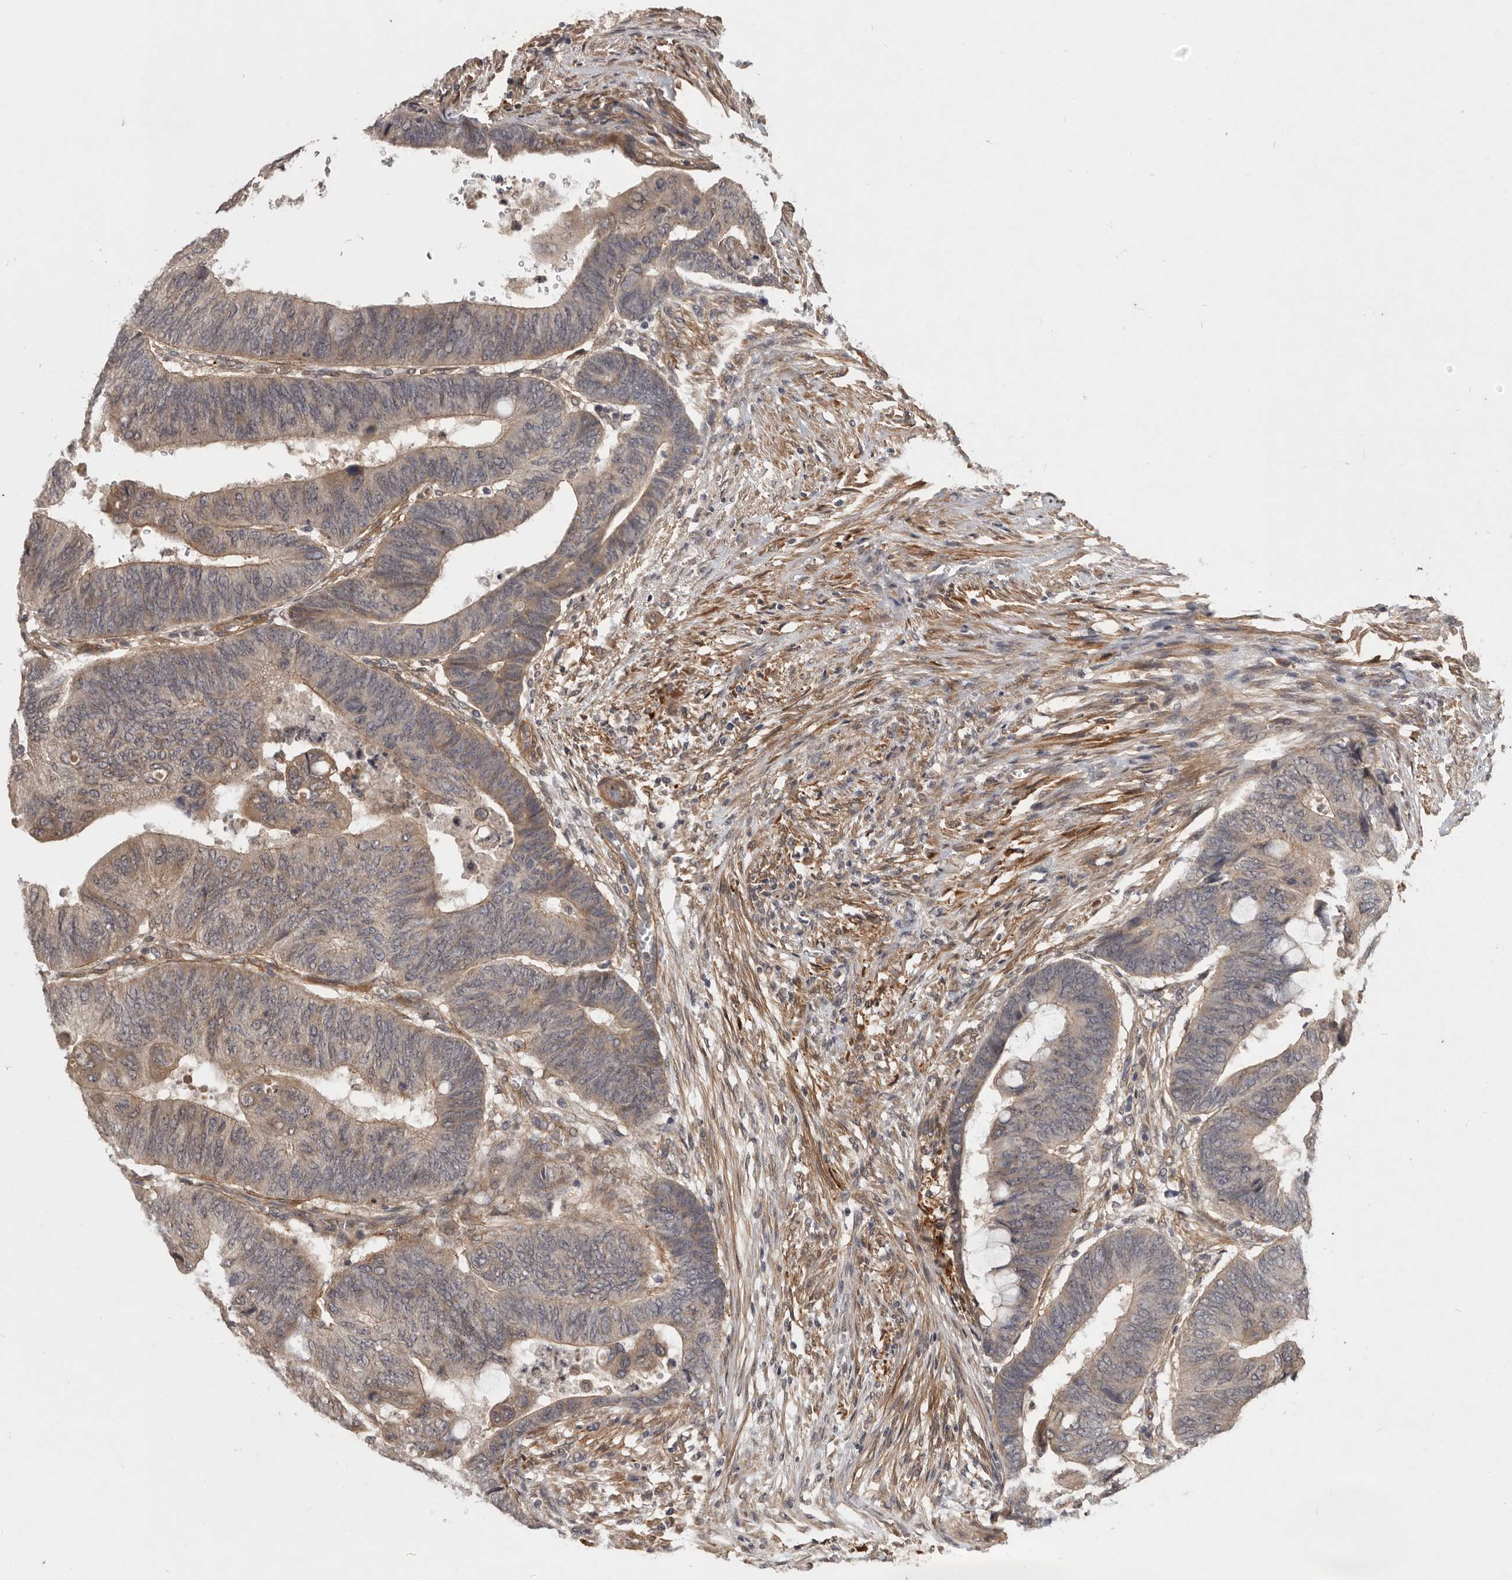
{"staining": {"intensity": "weak", "quantity": ">75%", "location": "cytoplasmic/membranous"}, "tissue": "colorectal cancer", "cell_type": "Tumor cells", "image_type": "cancer", "snomed": [{"axis": "morphology", "description": "Normal tissue, NOS"}, {"axis": "morphology", "description": "Adenocarcinoma, NOS"}, {"axis": "topography", "description": "Rectum"}, {"axis": "topography", "description": "Peripheral nerve tissue"}], "caption": "There is low levels of weak cytoplasmic/membranous expression in tumor cells of colorectal cancer, as demonstrated by immunohistochemical staining (brown color).", "gene": "DNAJC28", "patient": {"sex": "male", "age": 92}}